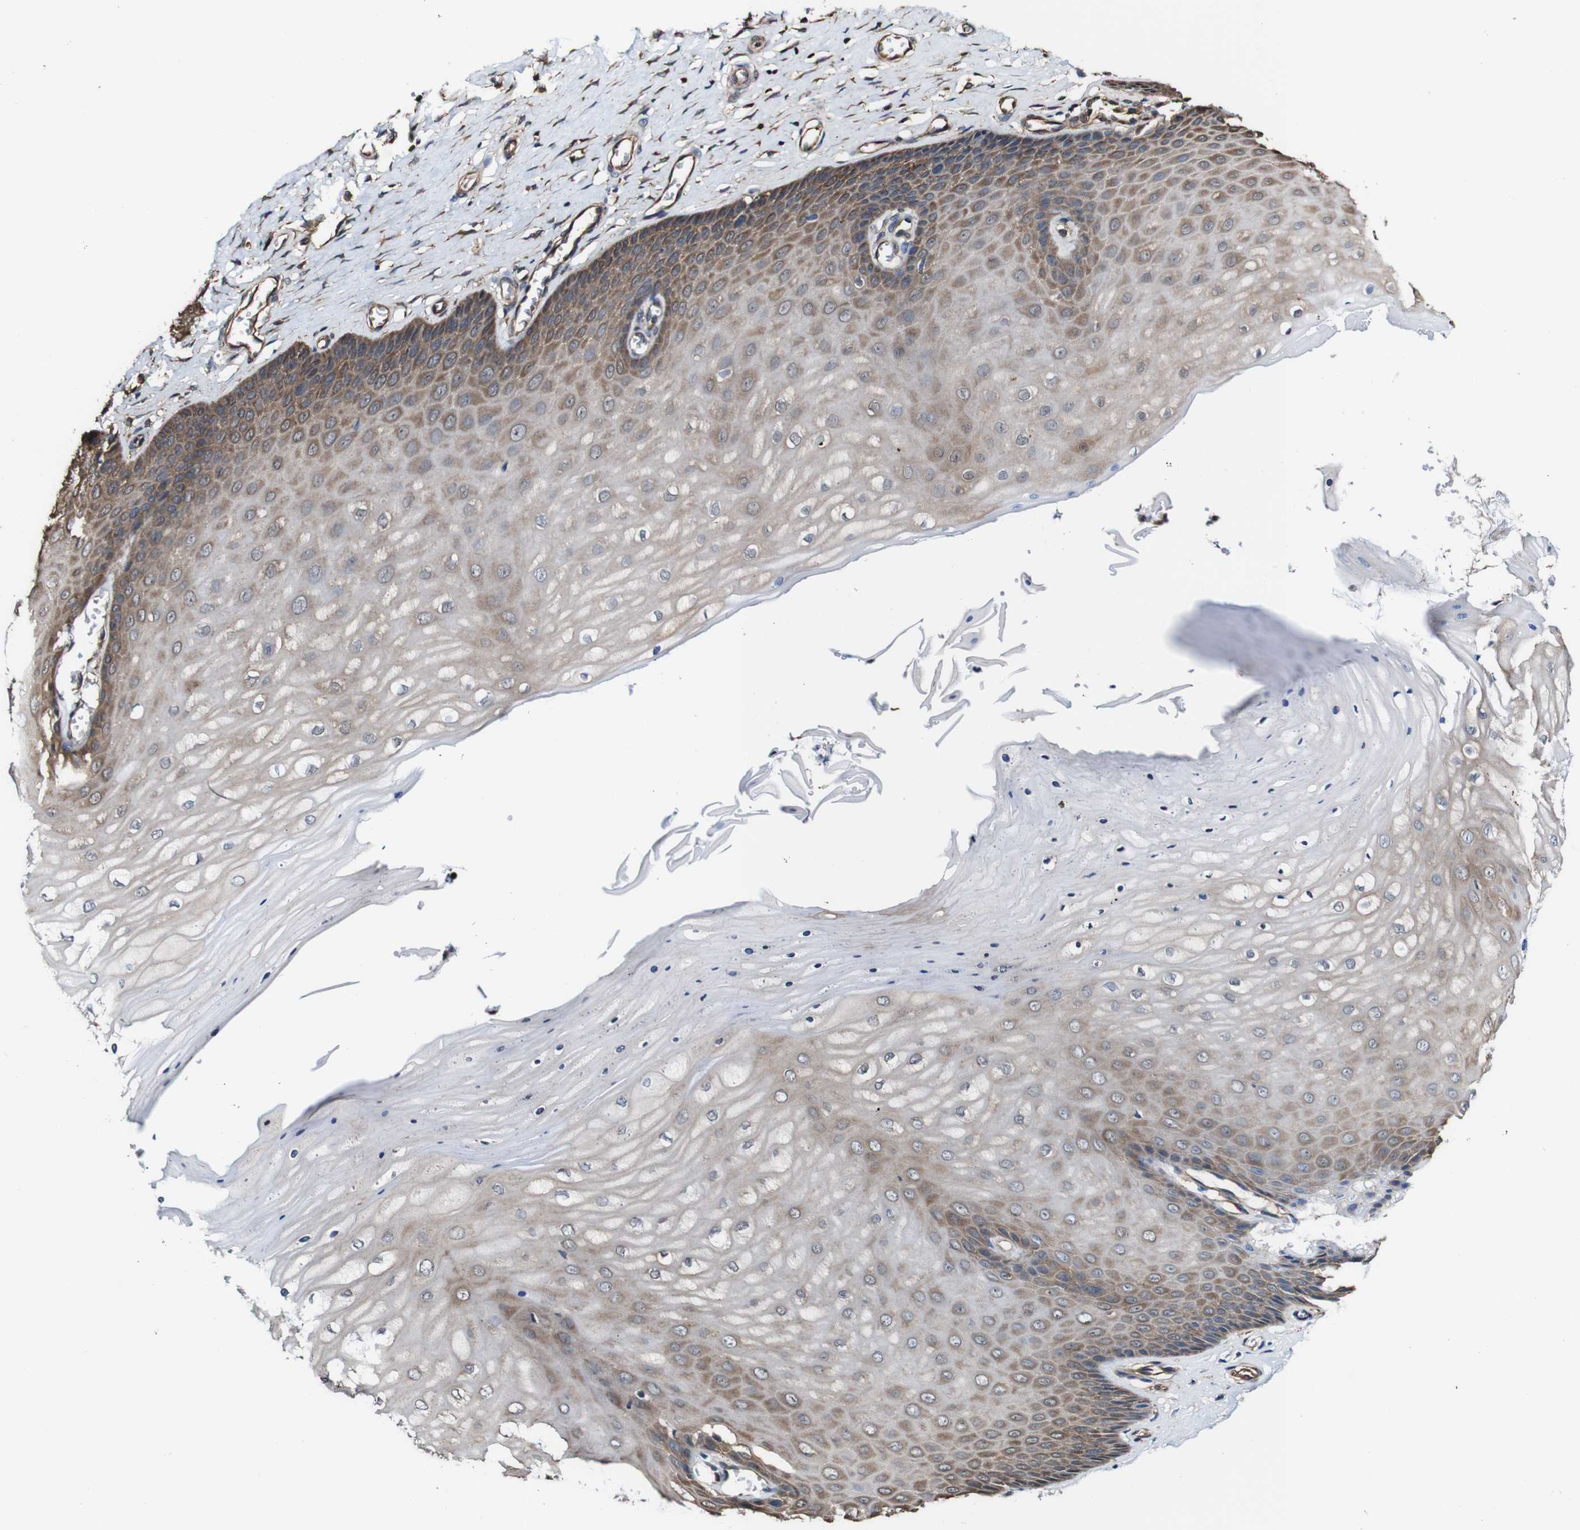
{"staining": {"intensity": "moderate", "quantity": ">75%", "location": "cytoplasmic/membranous"}, "tissue": "cervix", "cell_type": "Glandular cells", "image_type": "normal", "snomed": [{"axis": "morphology", "description": "Normal tissue, NOS"}, {"axis": "topography", "description": "Cervix"}], "caption": "Cervix stained with DAB (3,3'-diaminobenzidine) immunohistochemistry (IHC) displays medium levels of moderate cytoplasmic/membranous staining in about >75% of glandular cells. (DAB IHC, brown staining for protein, blue staining for nuclei).", "gene": "PTPRR", "patient": {"sex": "female", "age": 55}}